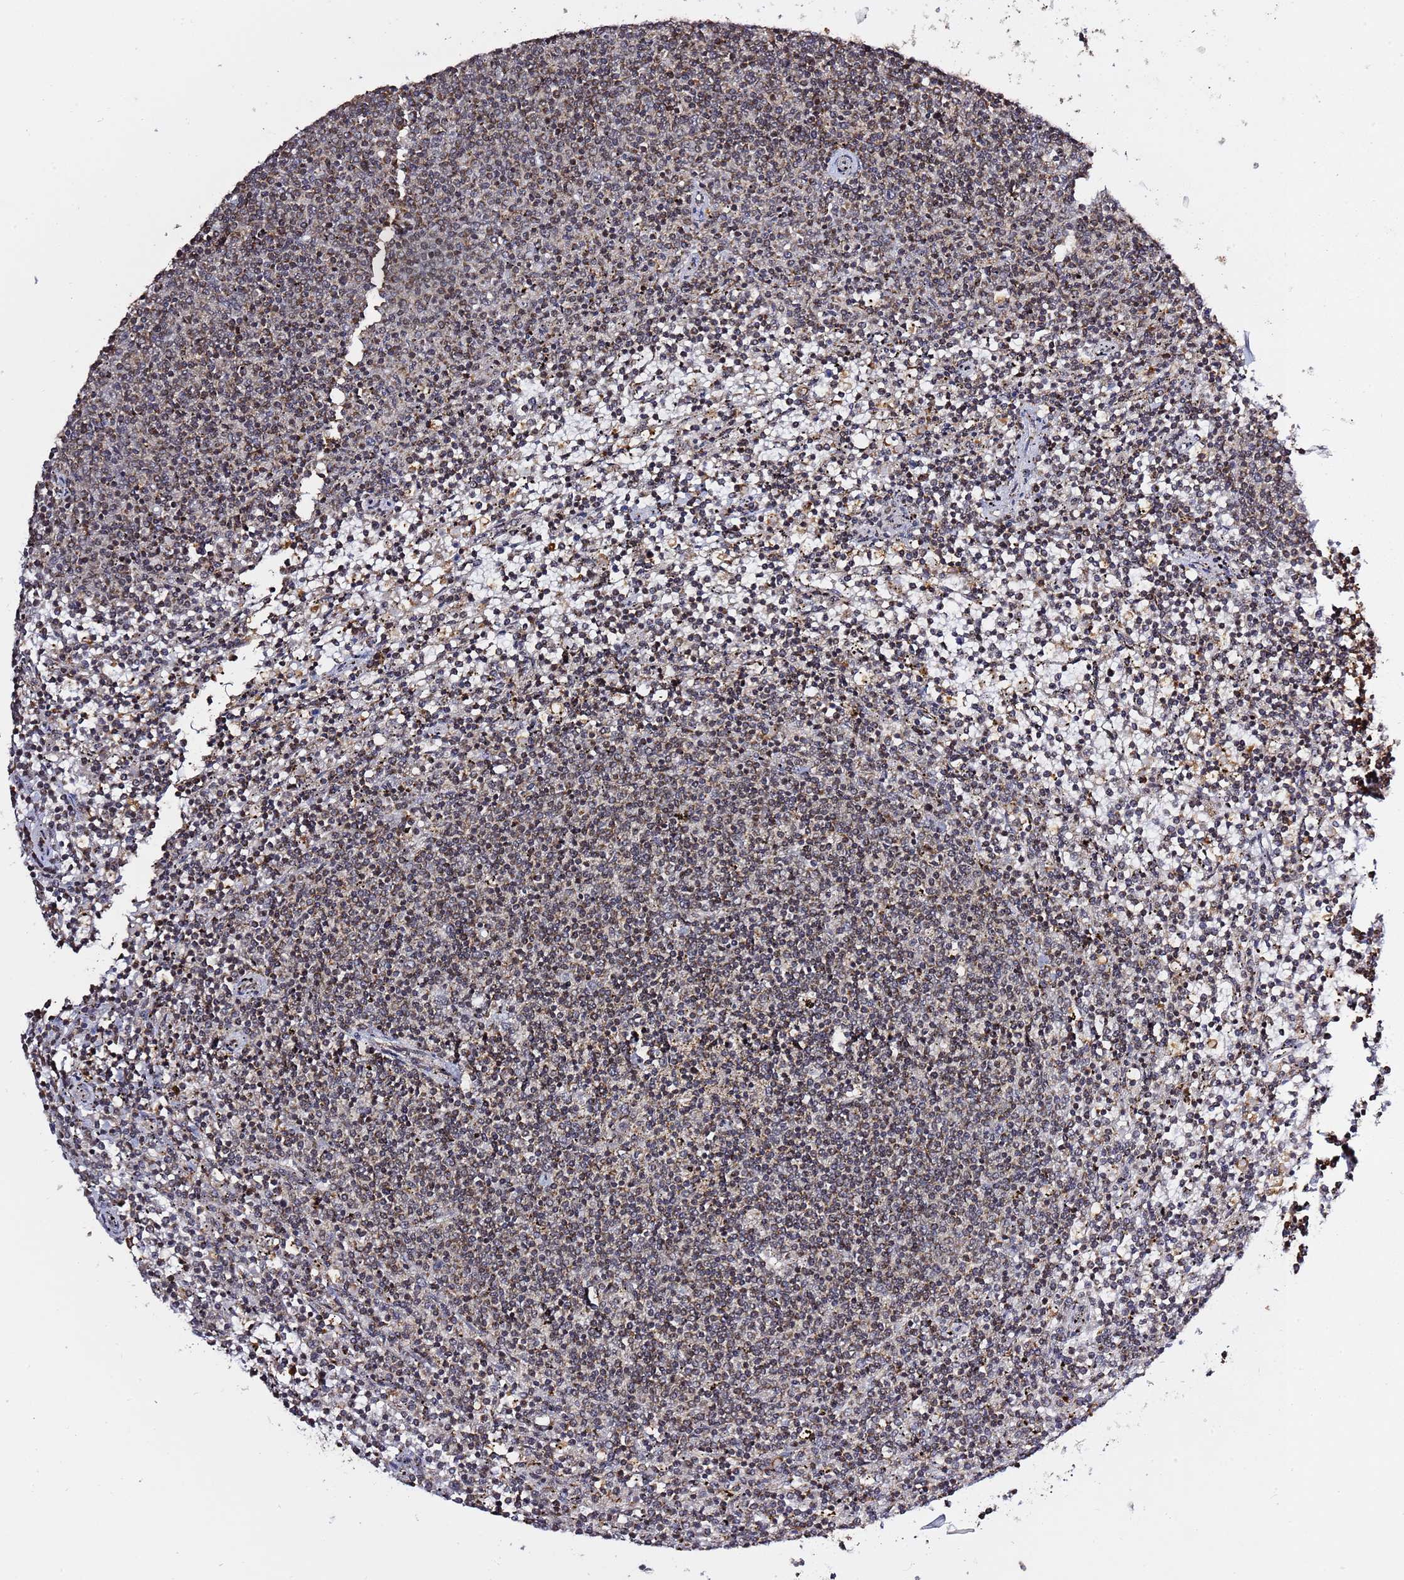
{"staining": {"intensity": "weak", "quantity": "<25%", "location": "nuclear"}, "tissue": "lymphoma", "cell_type": "Tumor cells", "image_type": "cancer", "snomed": [{"axis": "morphology", "description": "Malignant lymphoma, non-Hodgkin's type, Low grade"}, {"axis": "topography", "description": "Spleen"}], "caption": "This histopathology image is of lymphoma stained with IHC to label a protein in brown with the nuclei are counter-stained blue. There is no expression in tumor cells. Brightfield microscopy of immunohistochemistry (IHC) stained with DAB (3,3'-diaminobenzidine) (brown) and hematoxylin (blue), captured at high magnification.", "gene": "RCOR2", "patient": {"sex": "female", "age": 50}}